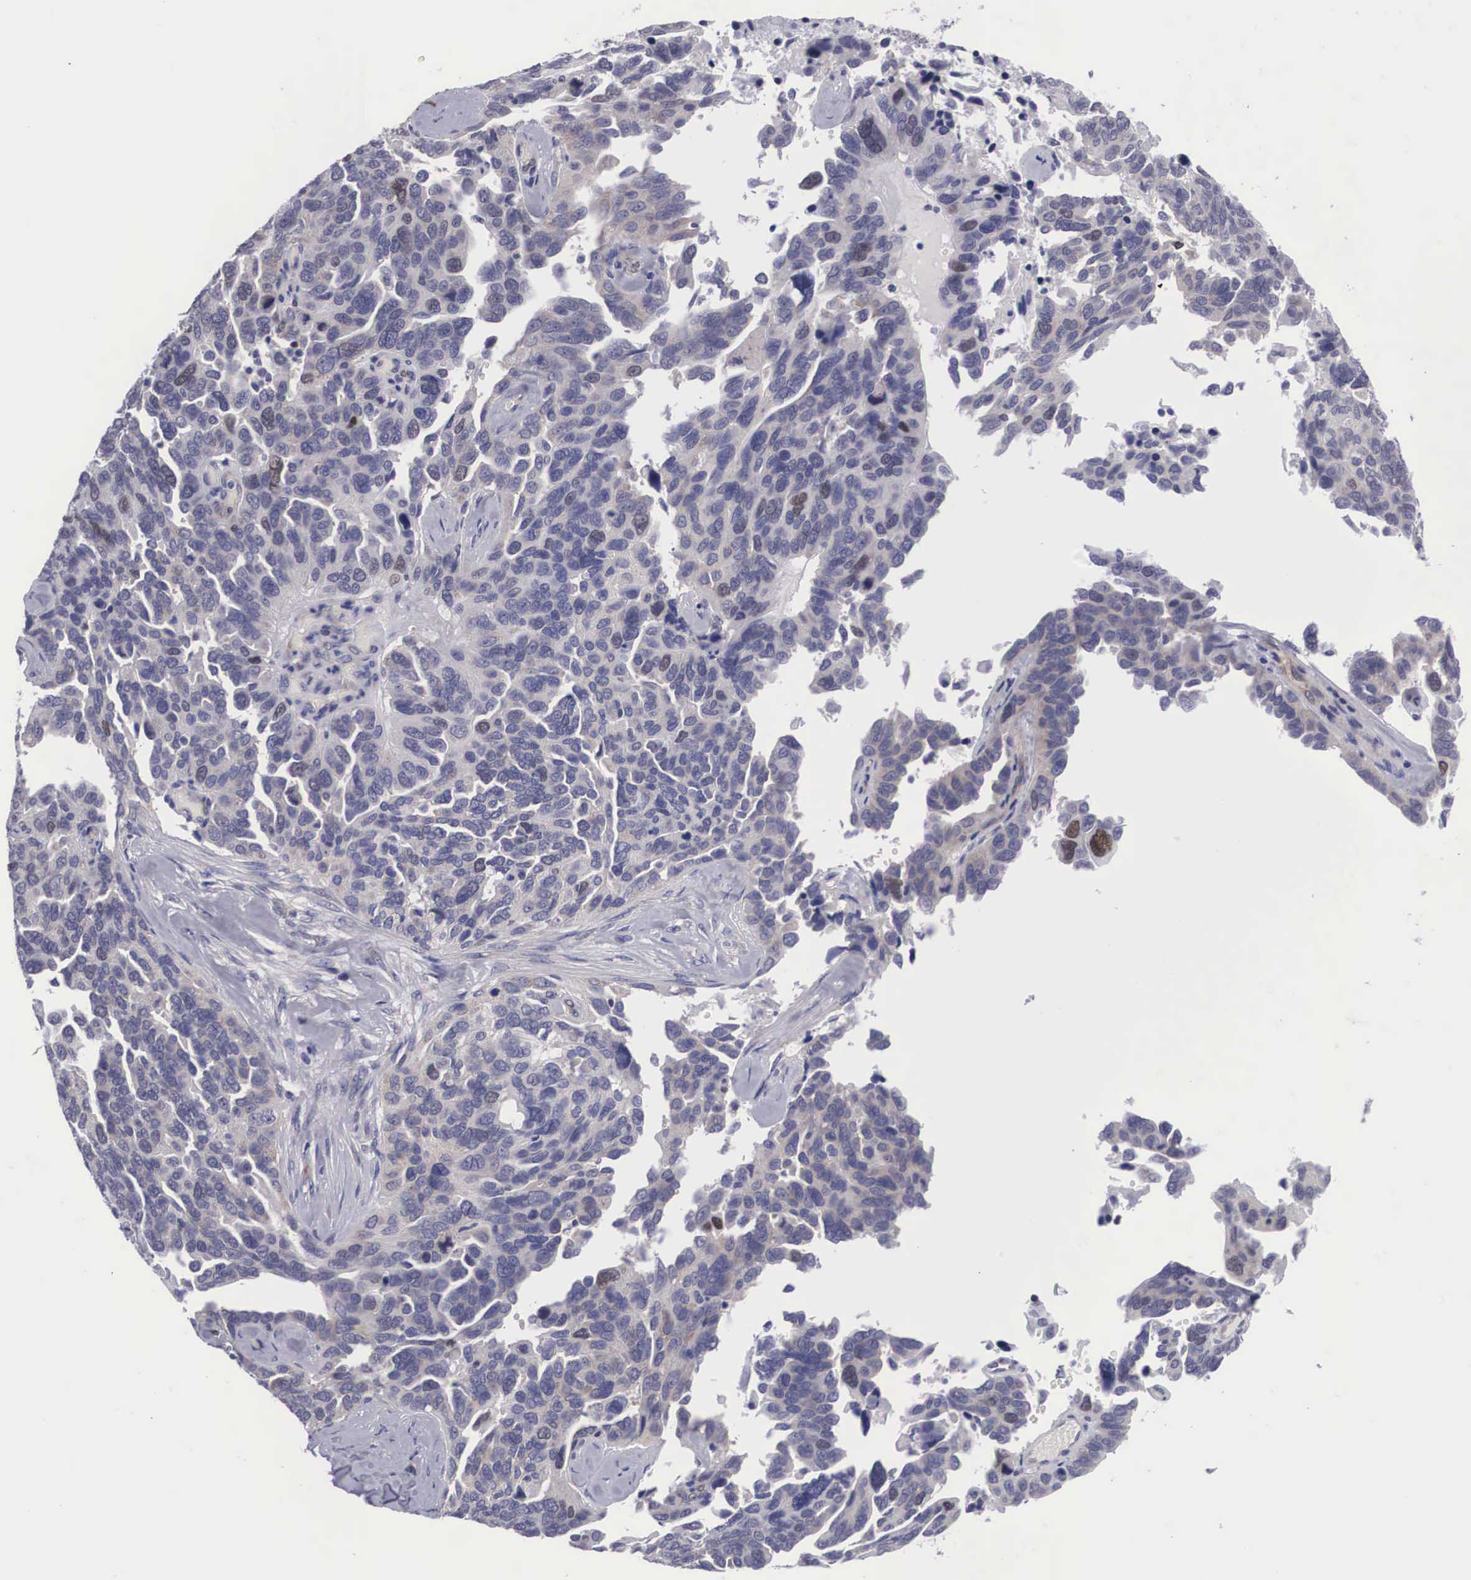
{"staining": {"intensity": "negative", "quantity": "none", "location": "none"}, "tissue": "ovarian cancer", "cell_type": "Tumor cells", "image_type": "cancer", "snomed": [{"axis": "morphology", "description": "Cystadenocarcinoma, serous, NOS"}, {"axis": "topography", "description": "Ovary"}], "caption": "Histopathology image shows no protein positivity in tumor cells of ovarian cancer (serous cystadenocarcinoma) tissue. (Brightfield microscopy of DAB (3,3'-diaminobenzidine) immunohistochemistry at high magnification).", "gene": "MAST4", "patient": {"sex": "female", "age": 64}}